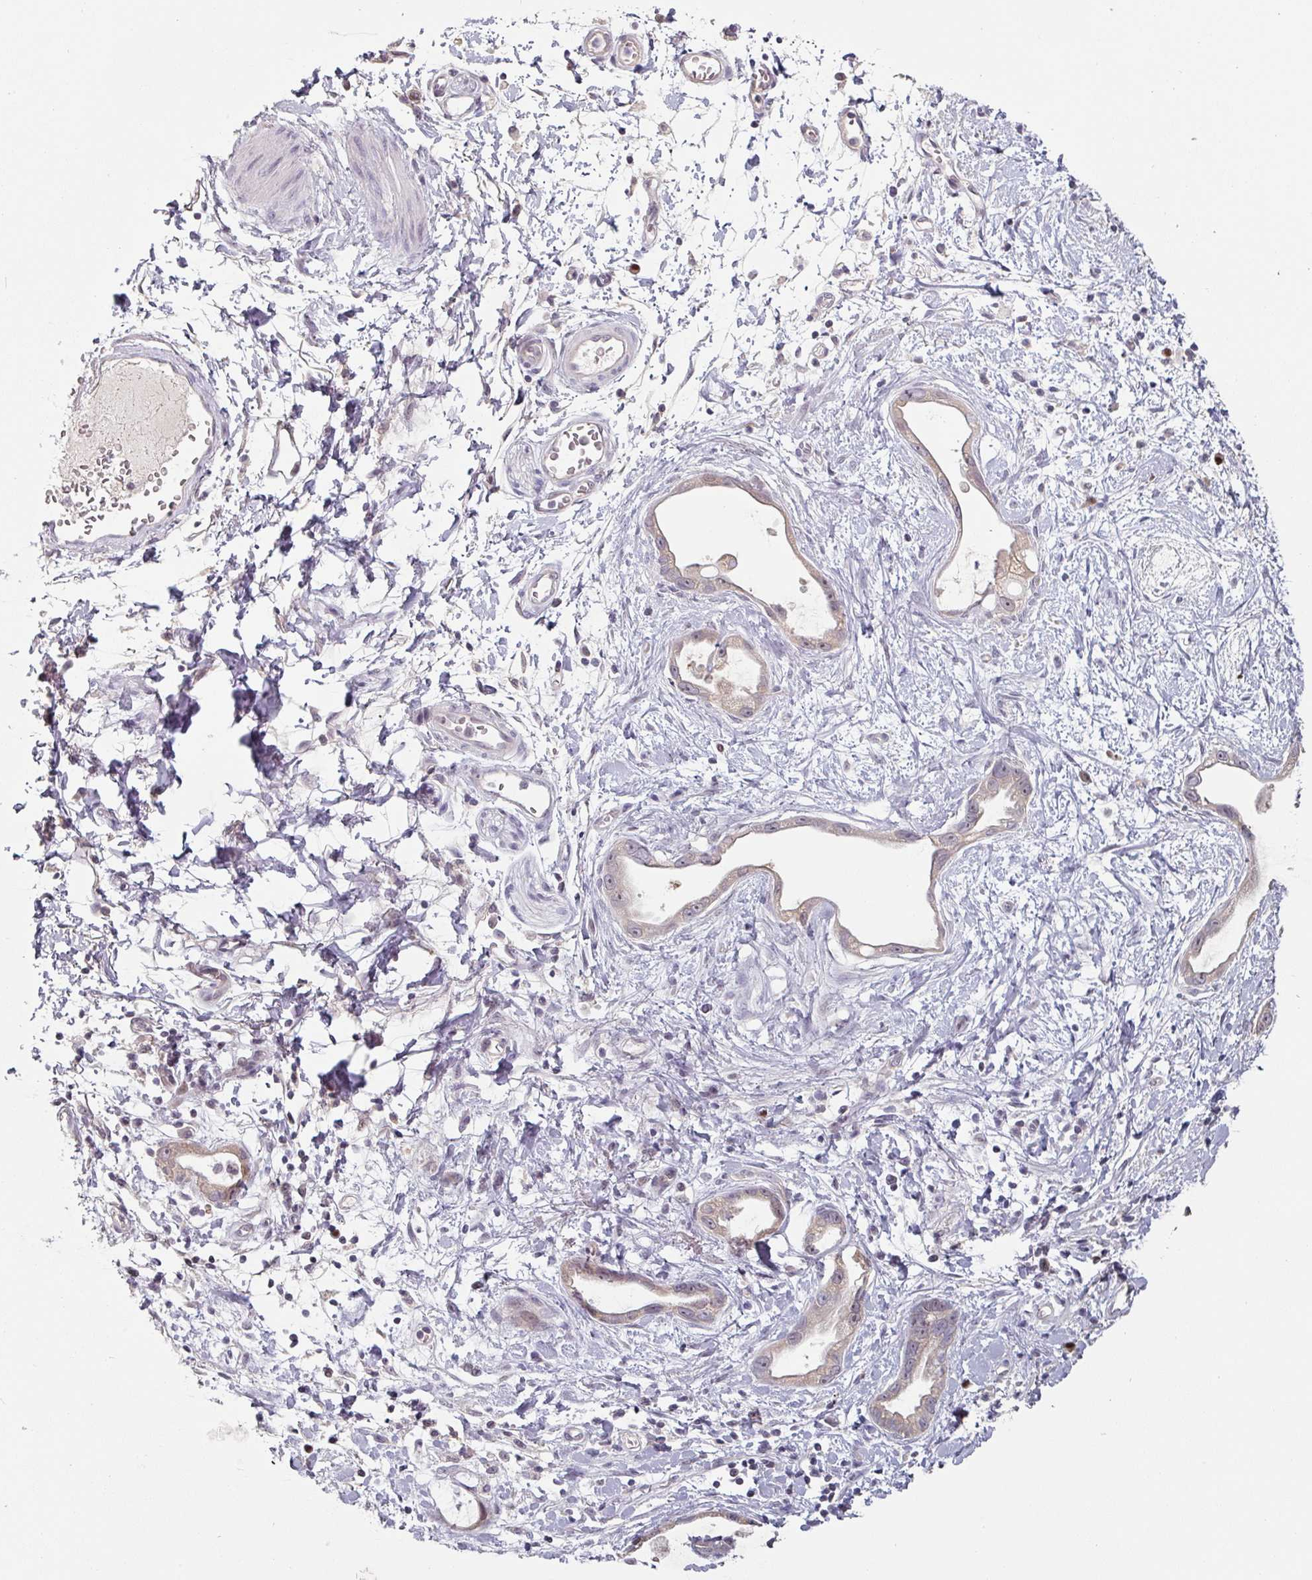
{"staining": {"intensity": "weak", "quantity": "25%-75%", "location": "cytoplasmic/membranous,nuclear"}, "tissue": "stomach cancer", "cell_type": "Tumor cells", "image_type": "cancer", "snomed": [{"axis": "morphology", "description": "Adenocarcinoma, NOS"}, {"axis": "topography", "description": "Stomach"}], "caption": "The photomicrograph exhibits a brown stain indicating the presence of a protein in the cytoplasmic/membranous and nuclear of tumor cells in stomach cancer.", "gene": "ZBTB6", "patient": {"sex": "male", "age": 55}}